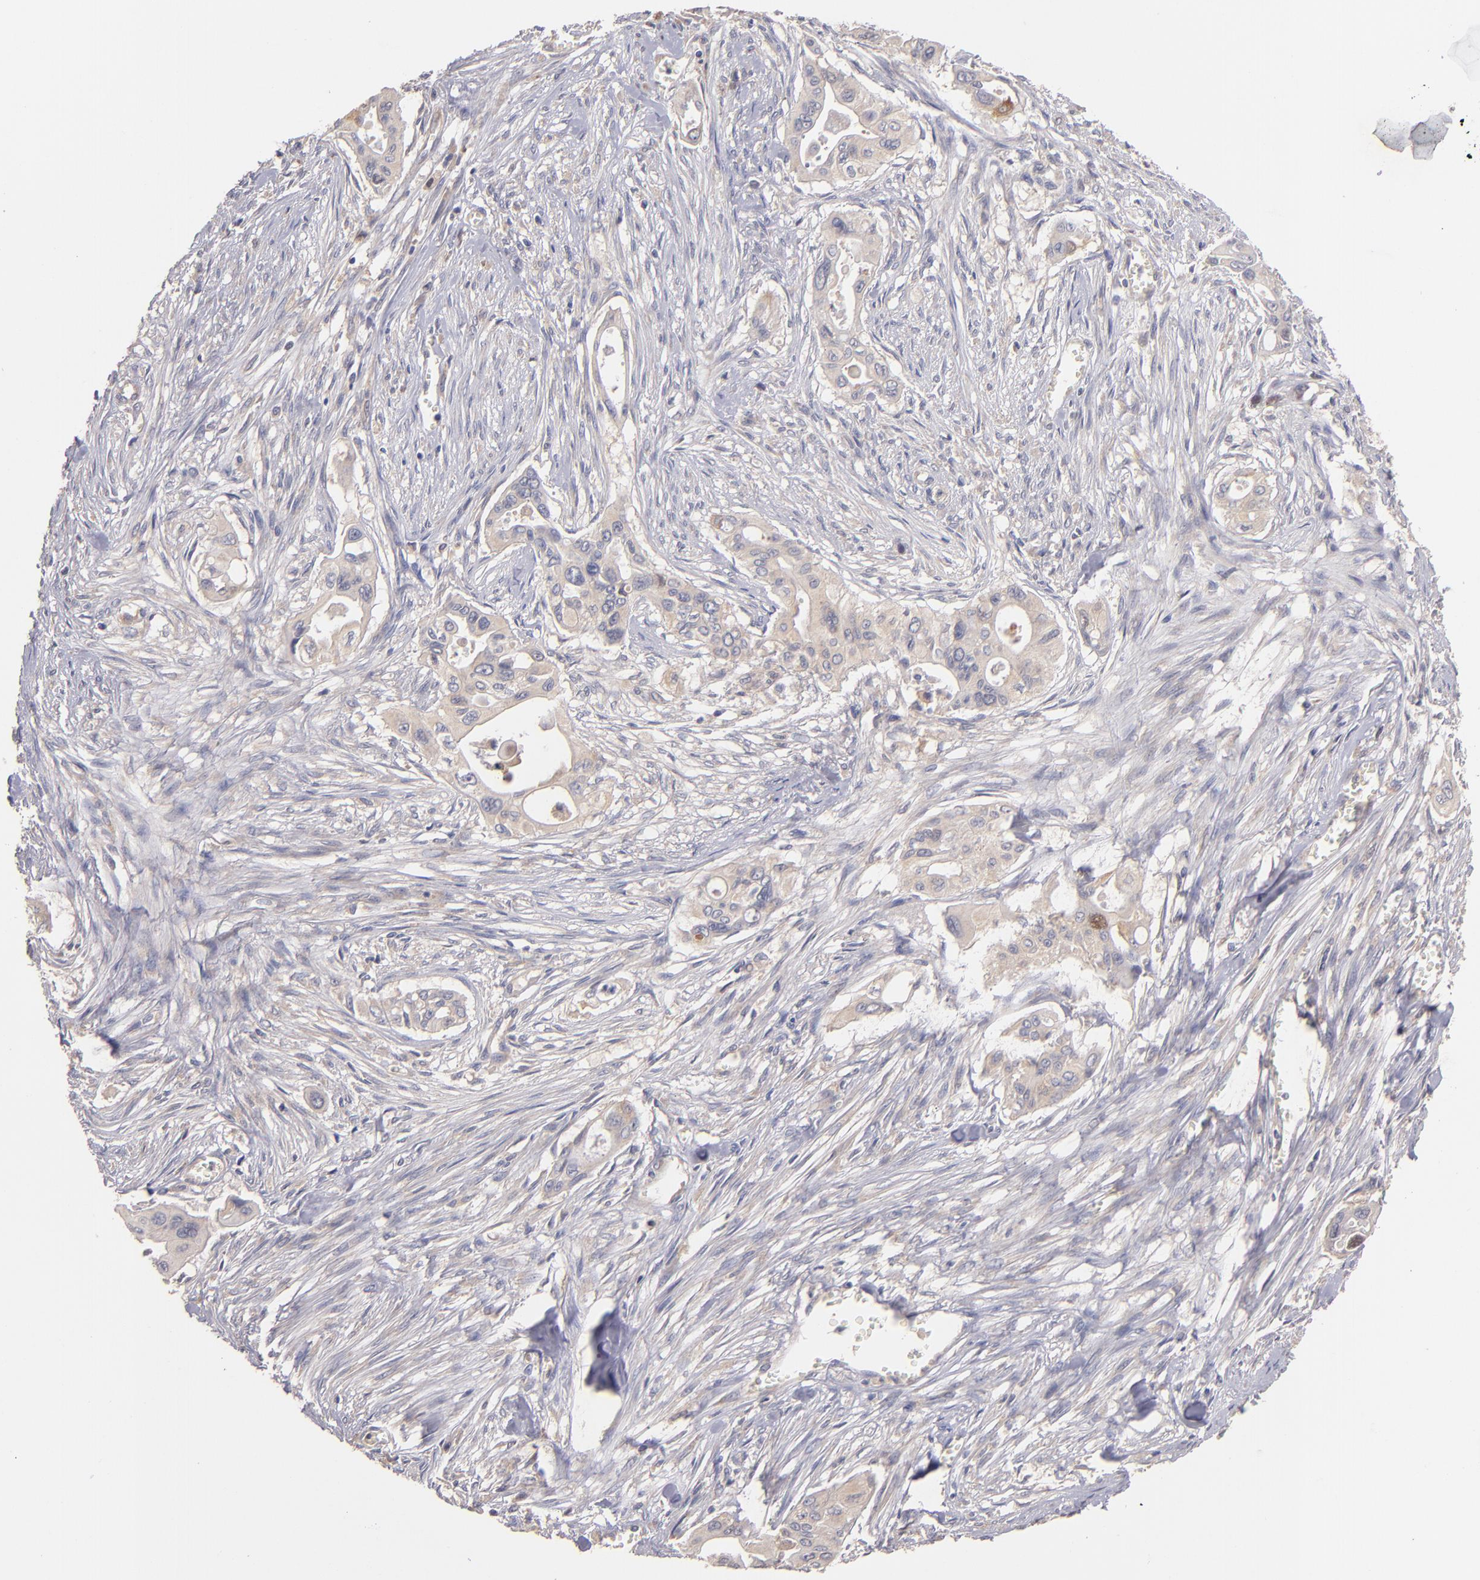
{"staining": {"intensity": "weak", "quantity": ">75%", "location": "cytoplasmic/membranous"}, "tissue": "pancreatic cancer", "cell_type": "Tumor cells", "image_type": "cancer", "snomed": [{"axis": "morphology", "description": "Adenocarcinoma, NOS"}, {"axis": "topography", "description": "Pancreas"}], "caption": "Pancreatic adenocarcinoma stained with a protein marker demonstrates weak staining in tumor cells.", "gene": "UPF3B", "patient": {"sex": "male", "age": 77}}